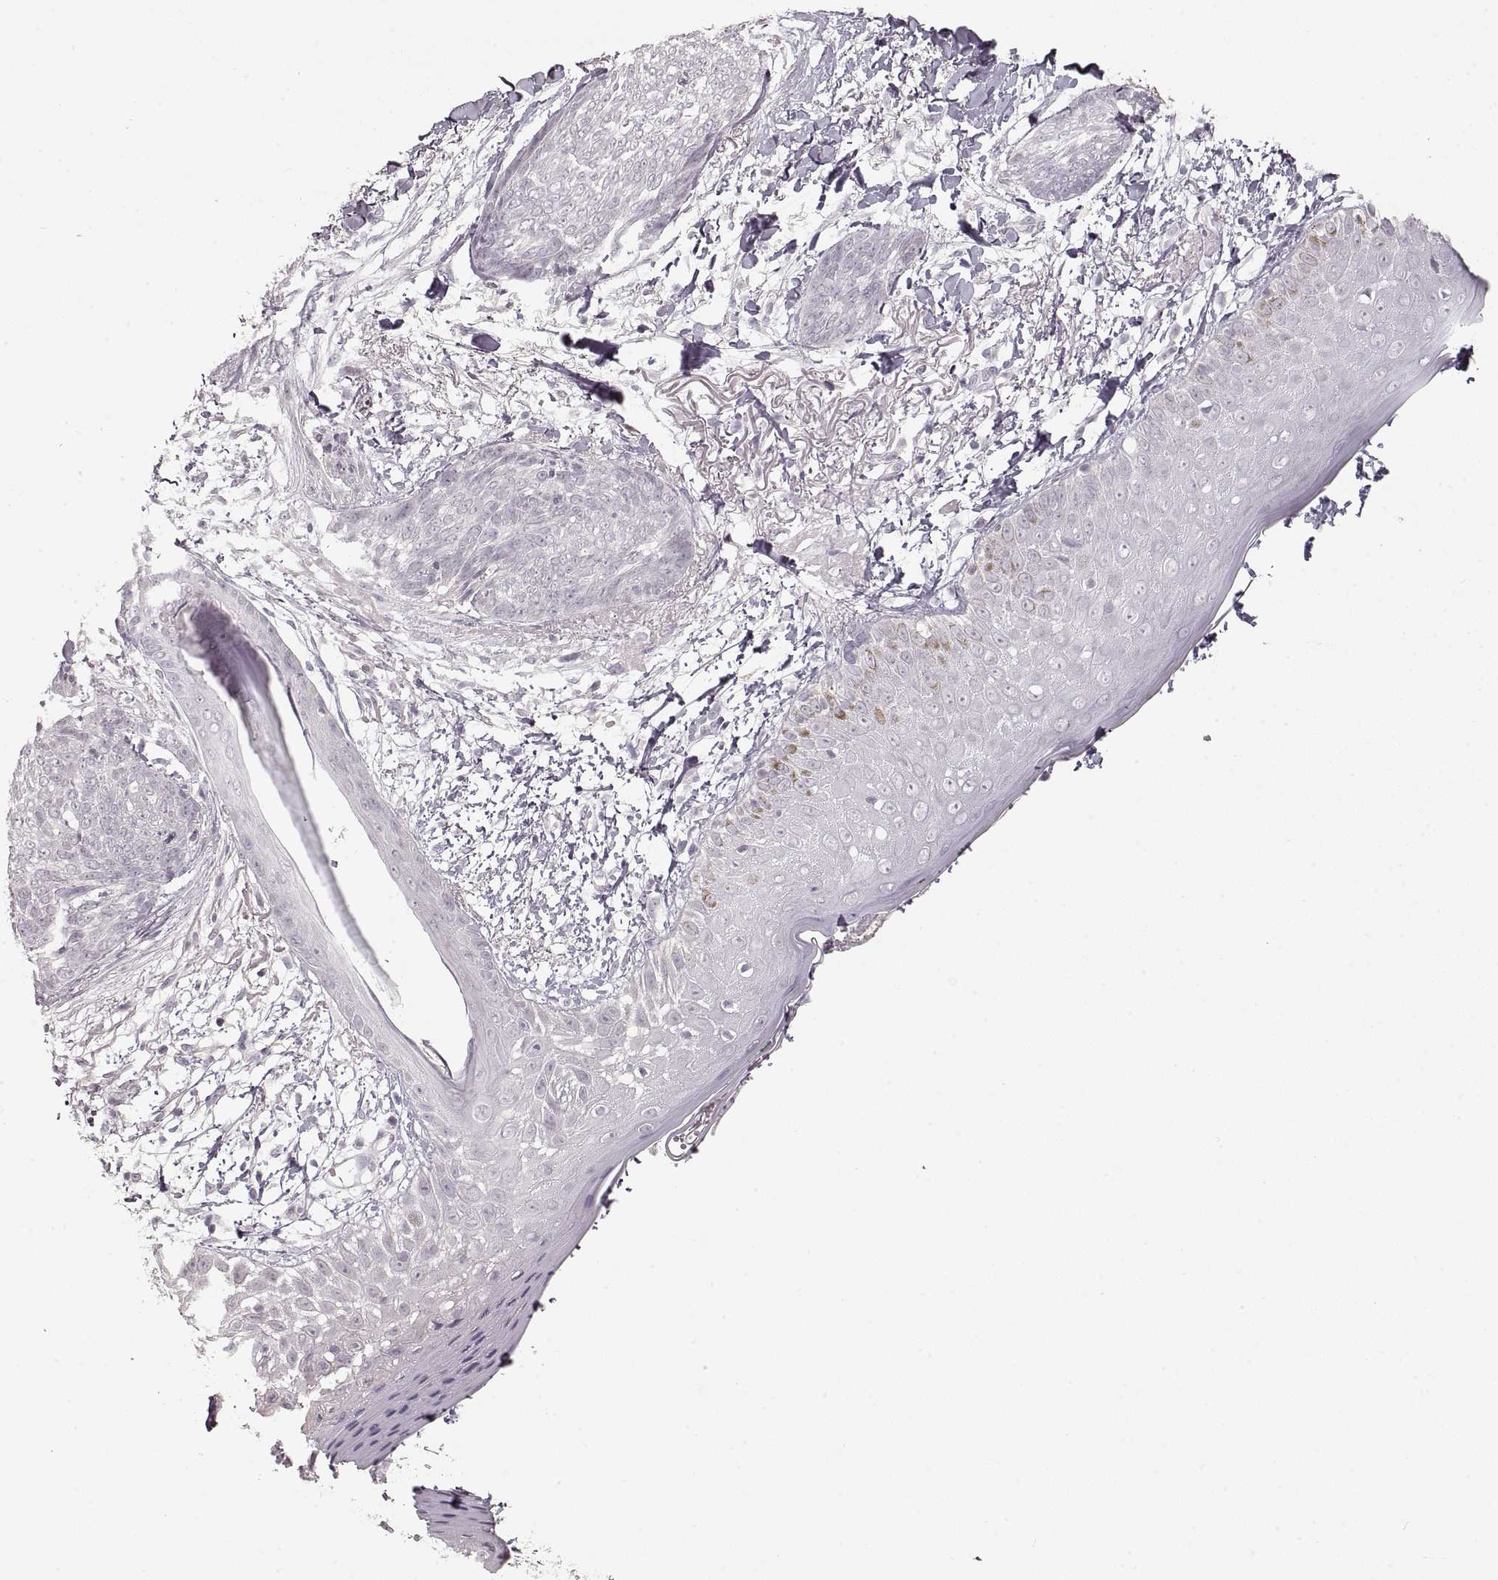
{"staining": {"intensity": "negative", "quantity": "none", "location": "none"}, "tissue": "skin cancer", "cell_type": "Tumor cells", "image_type": "cancer", "snomed": [{"axis": "morphology", "description": "Normal tissue, NOS"}, {"axis": "morphology", "description": "Basal cell carcinoma"}, {"axis": "topography", "description": "Skin"}], "caption": "Skin cancer (basal cell carcinoma) was stained to show a protein in brown. There is no significant staining in tumor cells. The staining is performed using DAB (3,3'-diaminobenzidine) brown chromogen with nuclei counter-stained in using hematoxylin.", "gene": "PCSK2", "patient": {"sex": "male", "age": 84}}